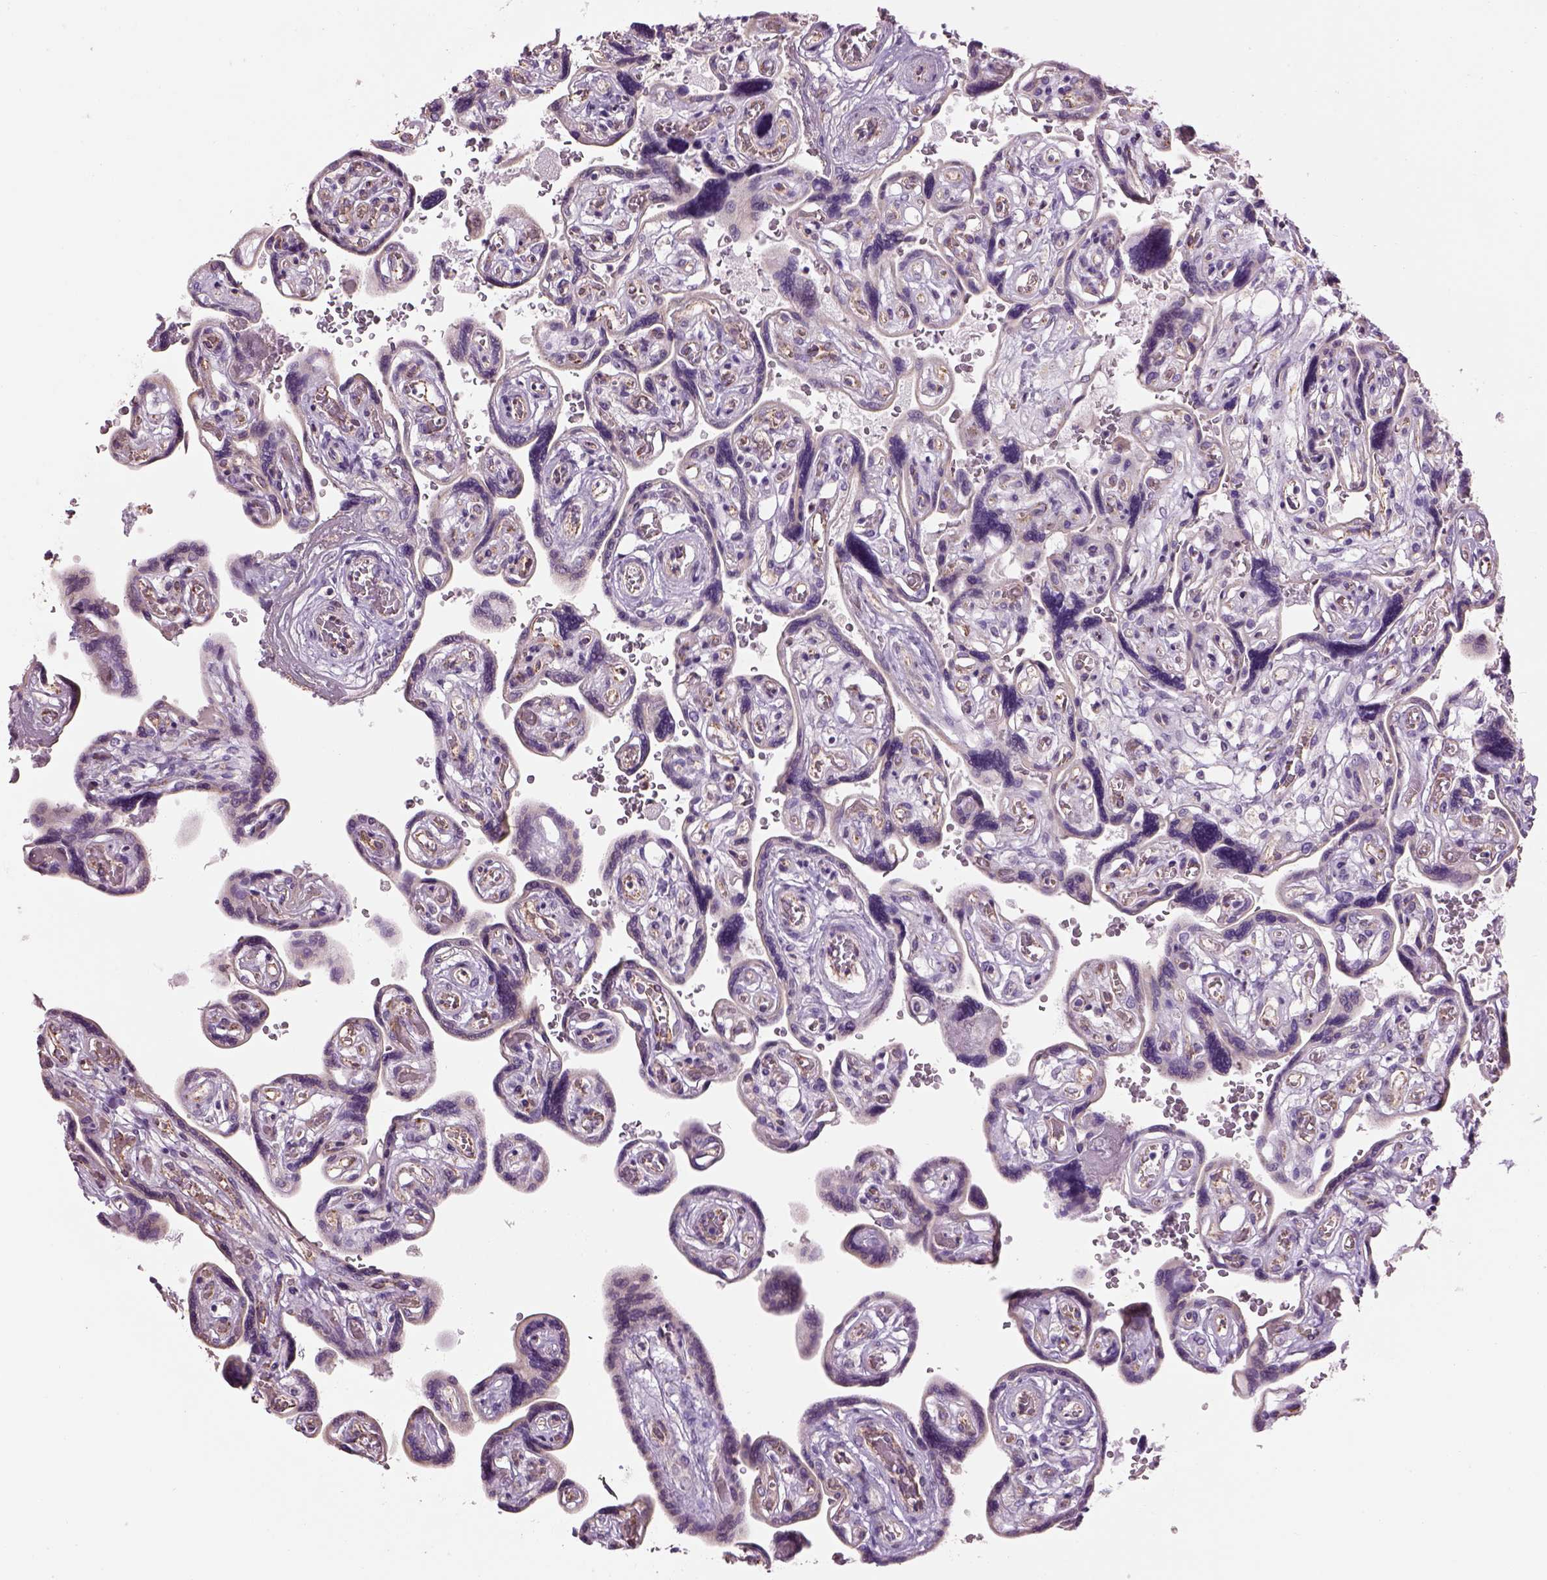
{"staining": {"intensity": "negative", "quantity": "none", "location": "none"}, "tissue": "placenta", "cell_type": "Decidual cells", "image_type": "normal", "snomed": [{"axis": "morphology", "description": "Normal tissue, NOS"}, {"axis": "topography", "description": "Placenta"}], "caption": "The image reveals no significant positivity in decidual cells of placenta.", "gene": "IFT52", "patient": {"sex": "female", "age": 32}}